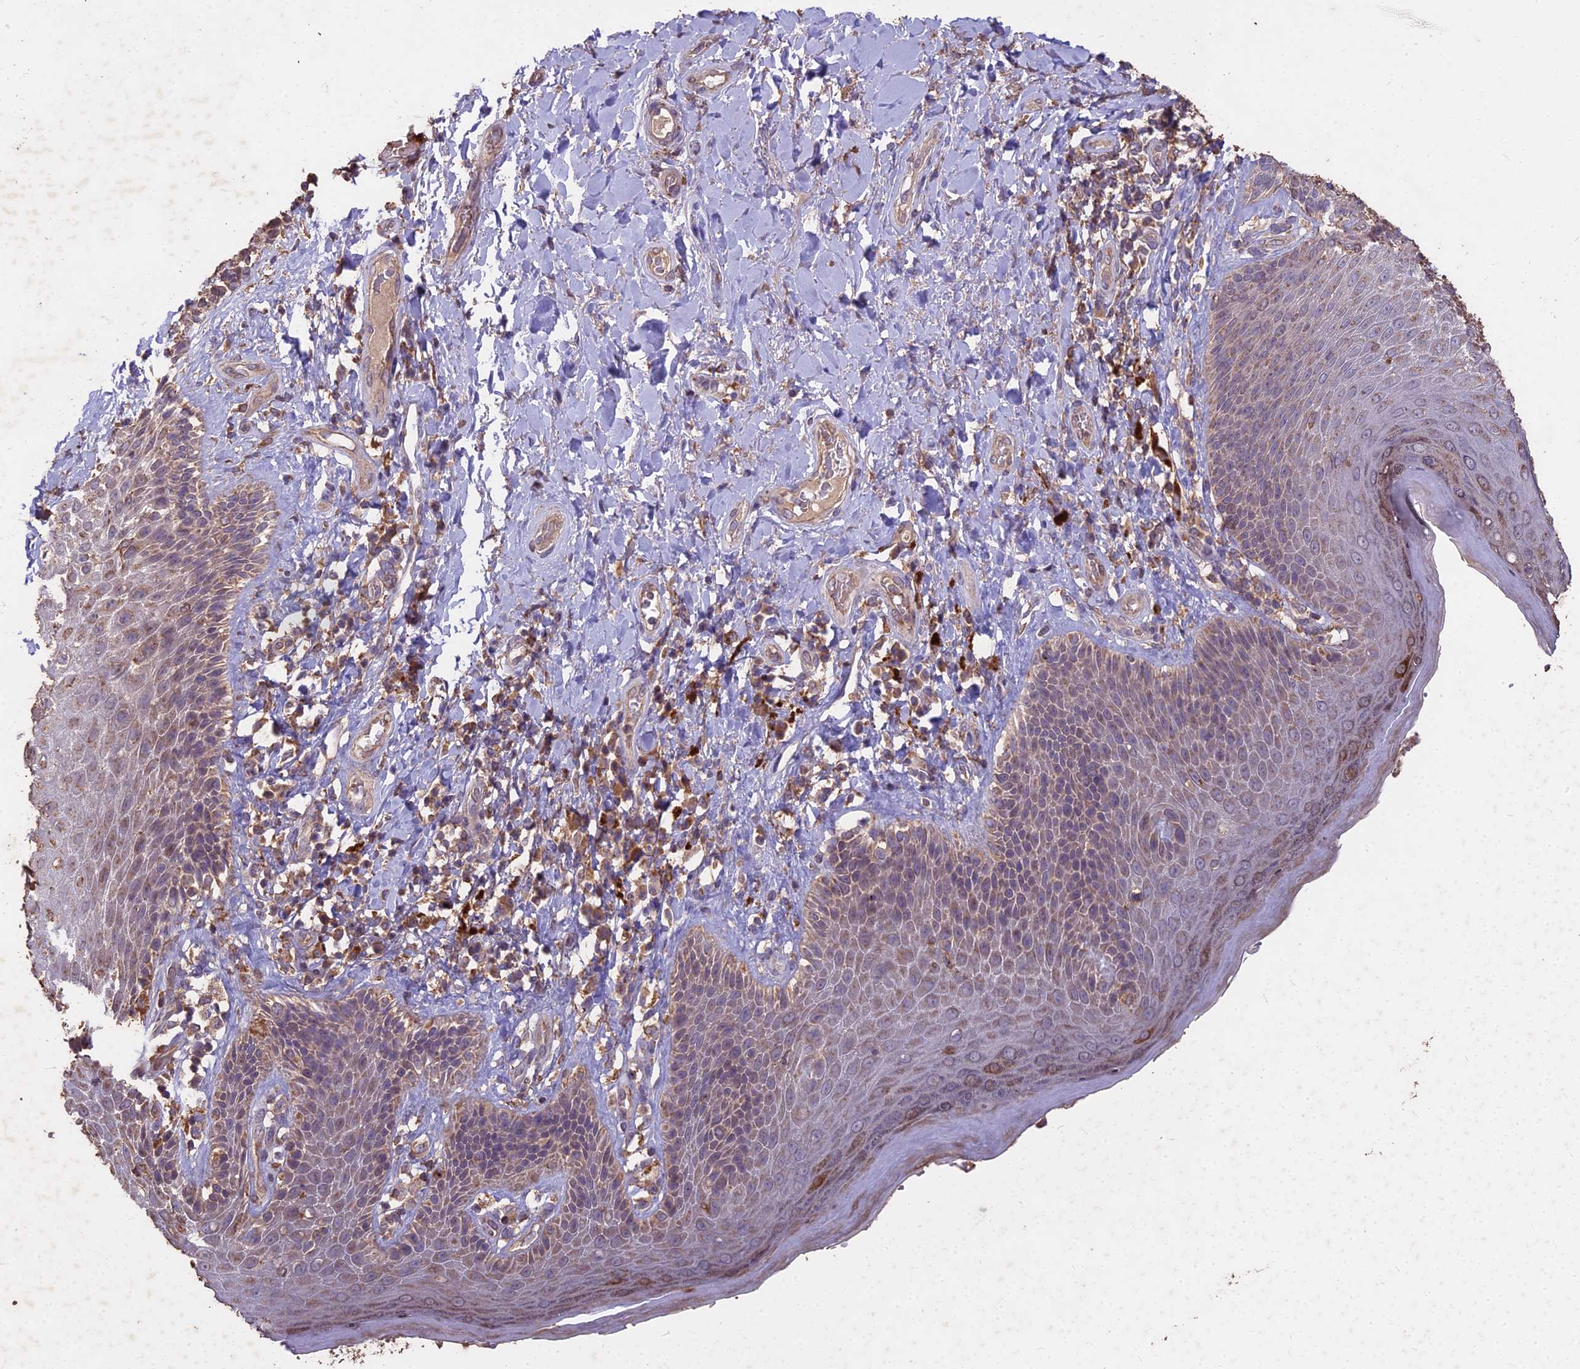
{"staining": {"intensity": "moderate", "quantity": "<25%", "location": "cytoplasmic/membranous"}, "tissue": "skin", "cell_type": "Epidermal cells", "image_type": "normal", "snomed": [{"axis": "morphology", "description": "Normal tissue, NOS"}, {"axis": "topography", "description": "Anal"}], "caption": "Immunohistochemistry (IHC) micrograph of normal human skin stained for a protein (brown), which reveals low levels of moderate cytoplasmic/membranous staining in approximately <25% of epidermal cells.", "gene": "CEMIP2", "patient": {"sex": "female", "age": 89}}